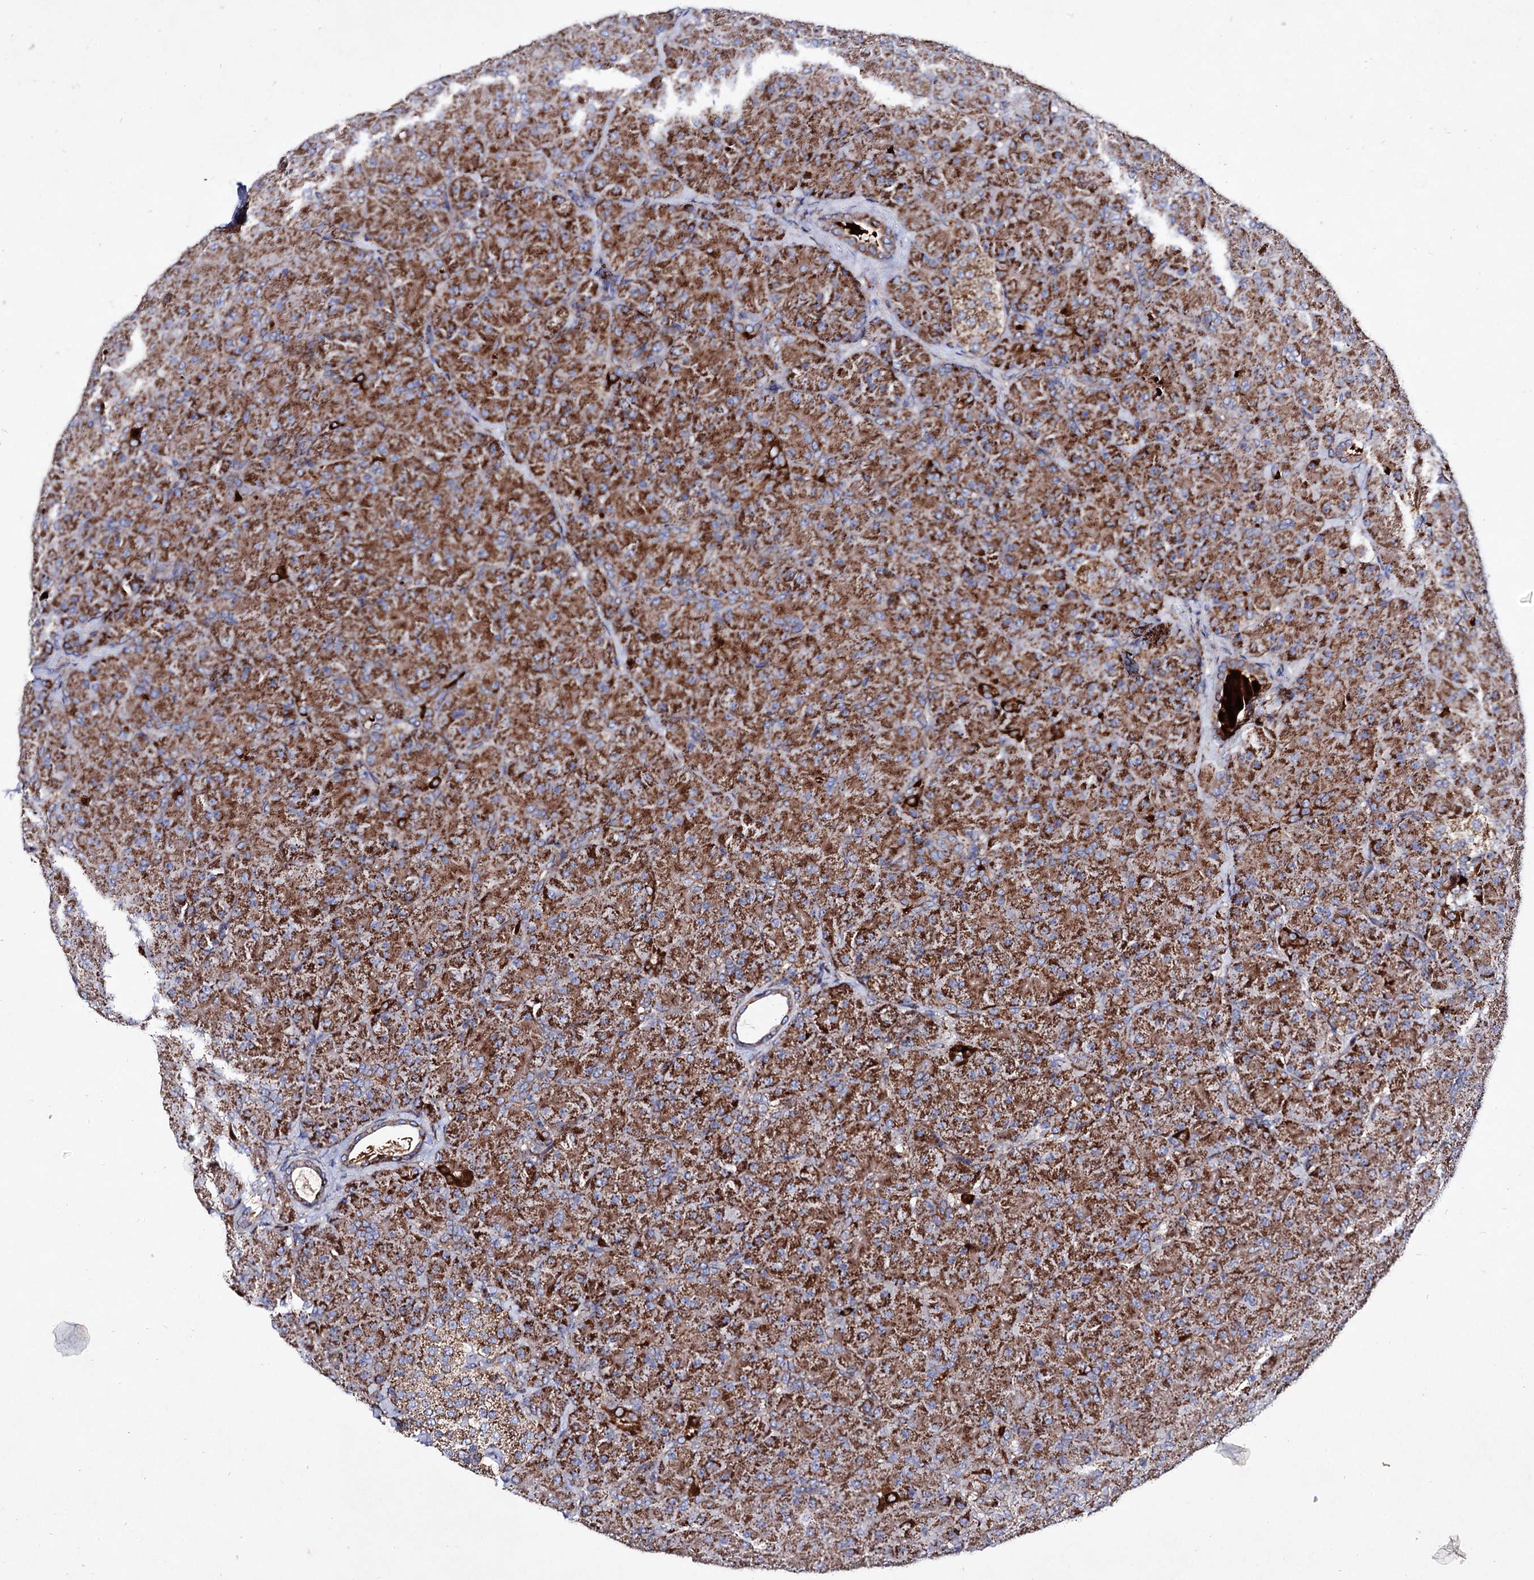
{"staining": {"intensity": "strong", "quantity": ">75%", "location": "cytoplasmic/membranous"}, "tissue": "pancreas", "cell_type": "Exocrine glandular cells", "image_type": "normal", "snomed": [{"axis": "morphology", "description": "Normal tissue, NOS"}, {"axis": "topography", "description": "Pancreas"}], "caption": "Protein analysis of normal pancreas demonstrates strong cytoplasmic/membranous expression in approximately >75% of exocrine glandular cells. (DAB (3,3'-diaminobenzidine) IHC with brightfield microscopy, high magnification).", "gene": "ACAD9", "patient": {"sex": "male", "age": 66}}